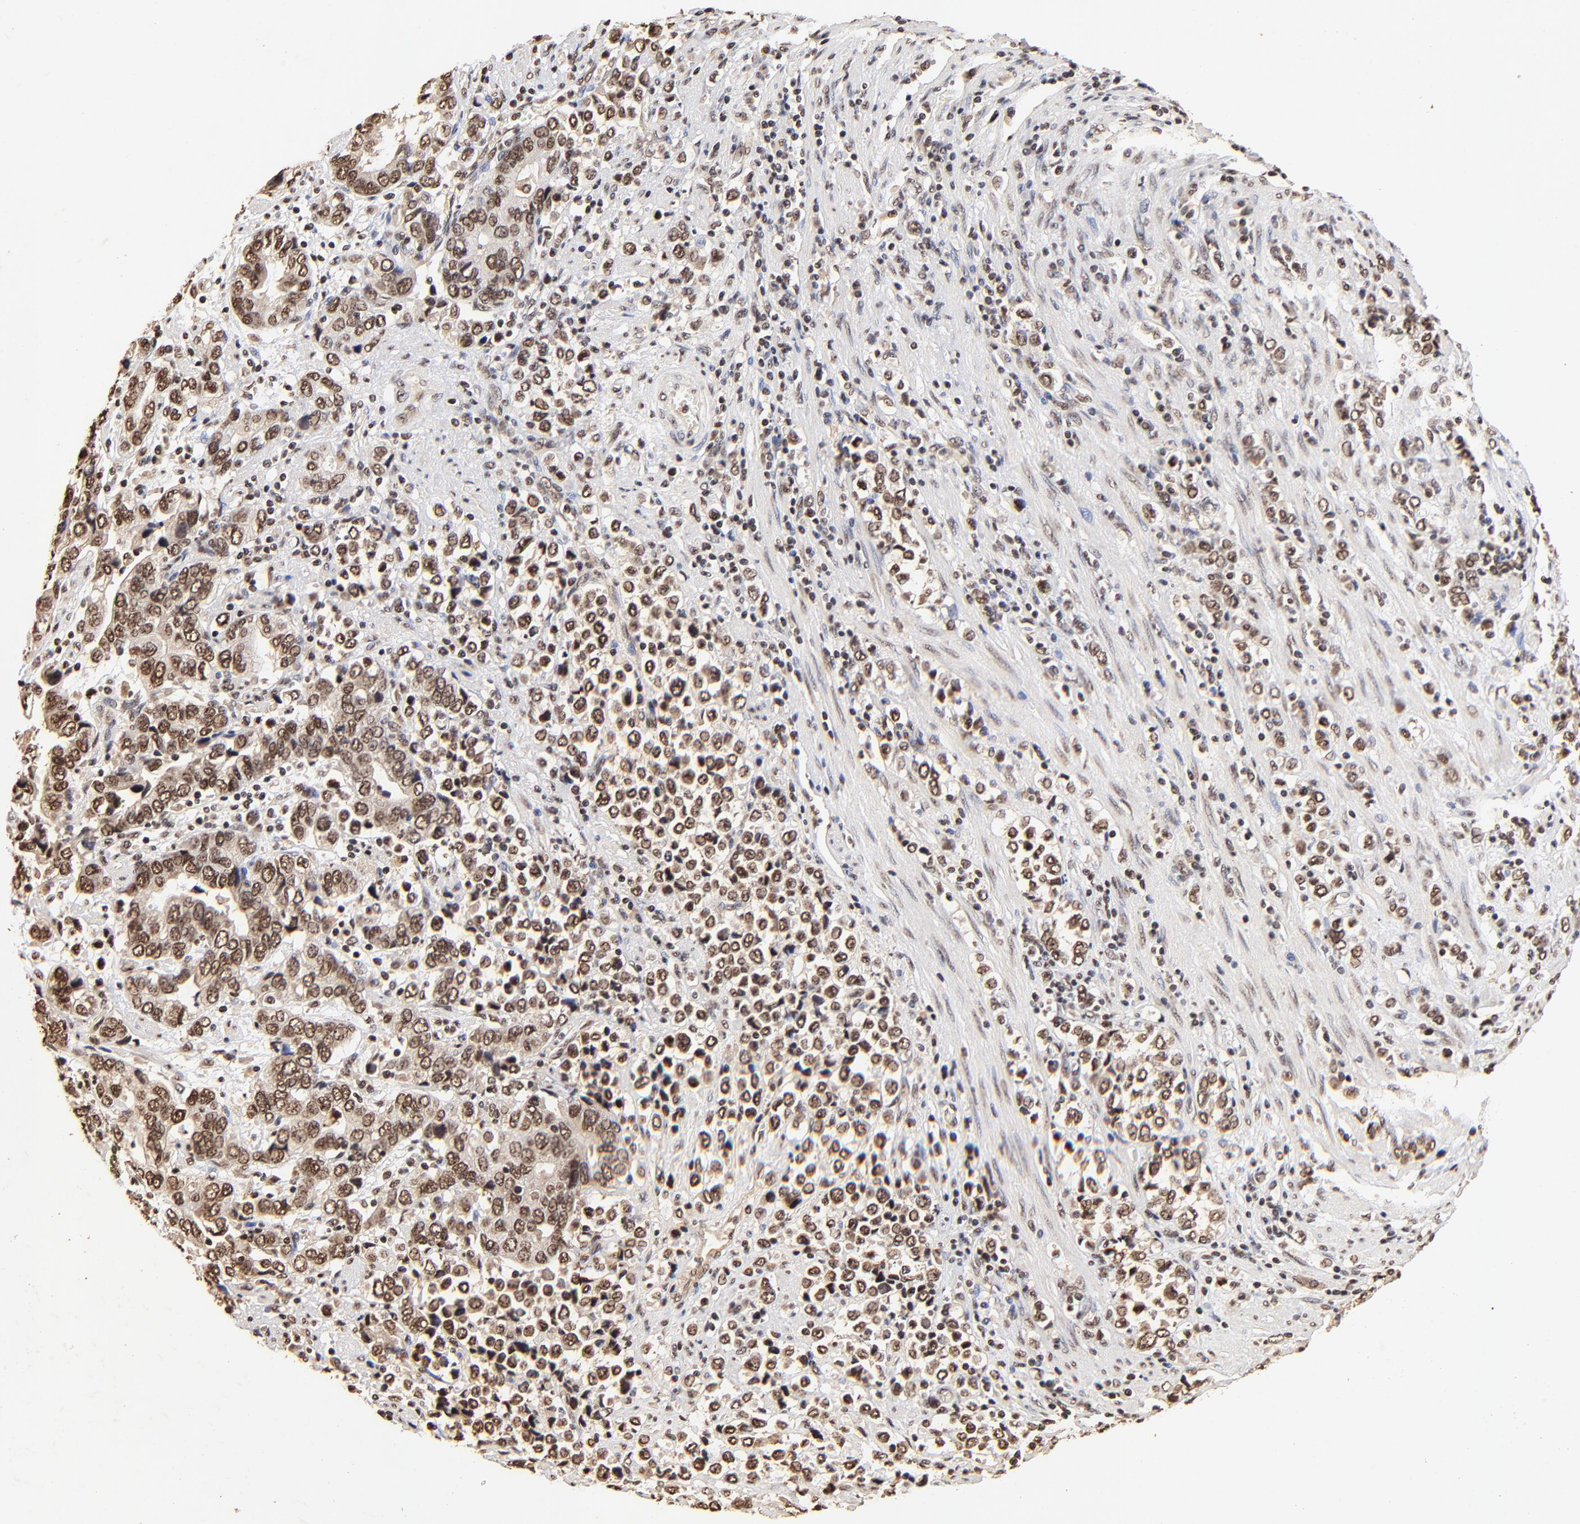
{"staining": {"intensity": "moderate", "quantity": ">75%", "location": "cytoplasmic/membranous,nuclear"}, "tissue": "stomach cancer", "cell_type": "Tumor cells", "image_type": "cancer", "snomed": [{"axis": "morphology", "description": "Adenocarcinoma, NOS"}, {"axis": "topography", "description": "Stomach, upper"}], "caption": "Stomach cancer (adenocarcinoma) stained with a brown dye shows moderate cytoplasmic/membranous and nuclear positive expression in approximately >75% of tumor cells.", "gene": "MED12", "patient": {"sex": "male", "age": 76}}